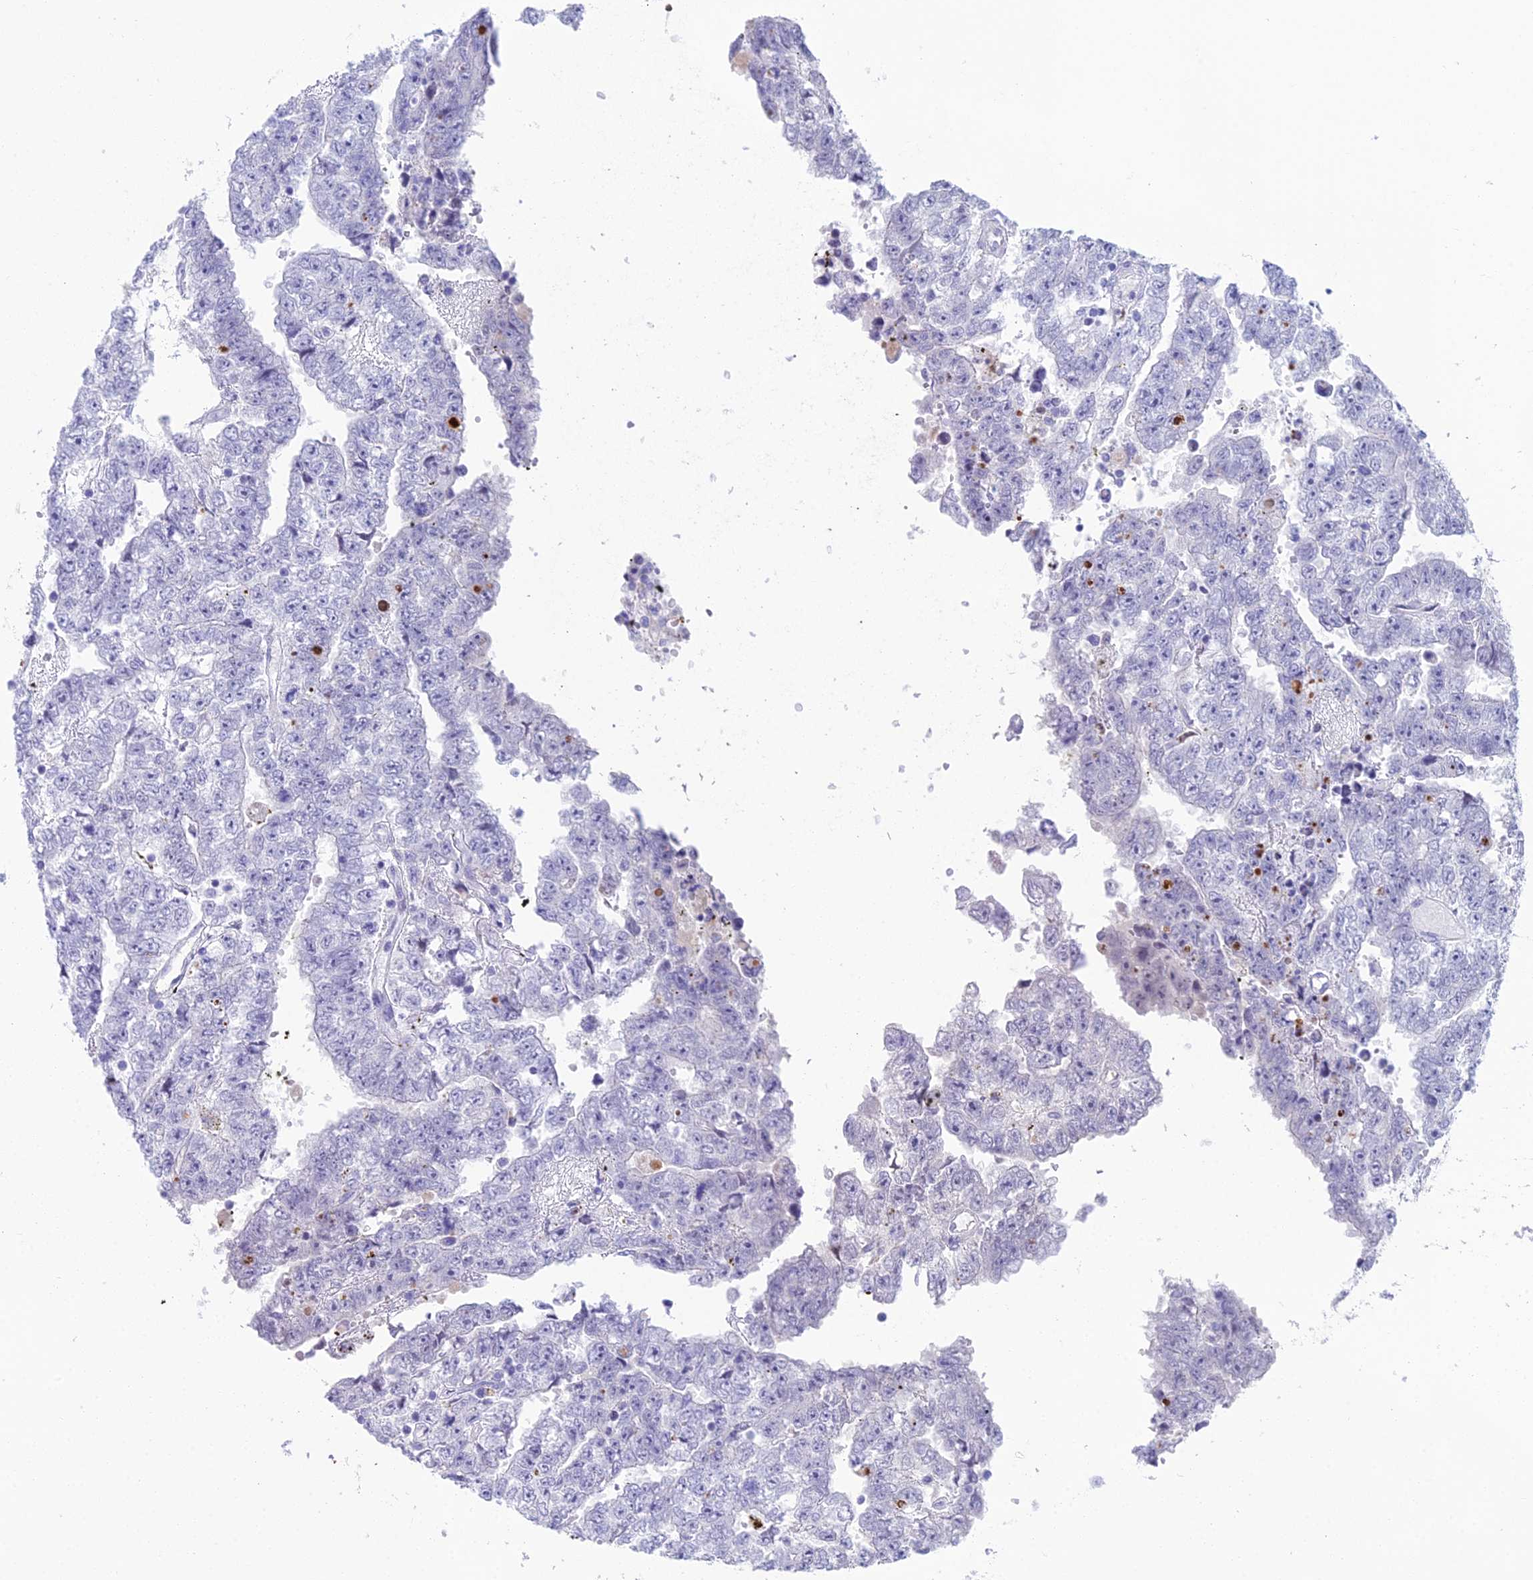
{"staining": {"intensity": "negative", "quantity": "none", "location": "none"}, "tissue": "testis cancer", "cell_type": "Tumor cells", "image_type": "cancer", "snomed": [{"axis": "morphology", "description": "Carcinoma, Embryonal, NOS"}, {"axis": "topography", "description": "Testis"}], "caption": "High magnification brightfield microscopy of testis cancer (embryonal carcinoma) stained with DAB (3,3'-diaminobenzidine) (brown) and counterstained with hematoxylin (blue): tumor cells show no significant positivity.", "gene": "CC2D2A", "patient": {"sex": "male", "age": 25}}